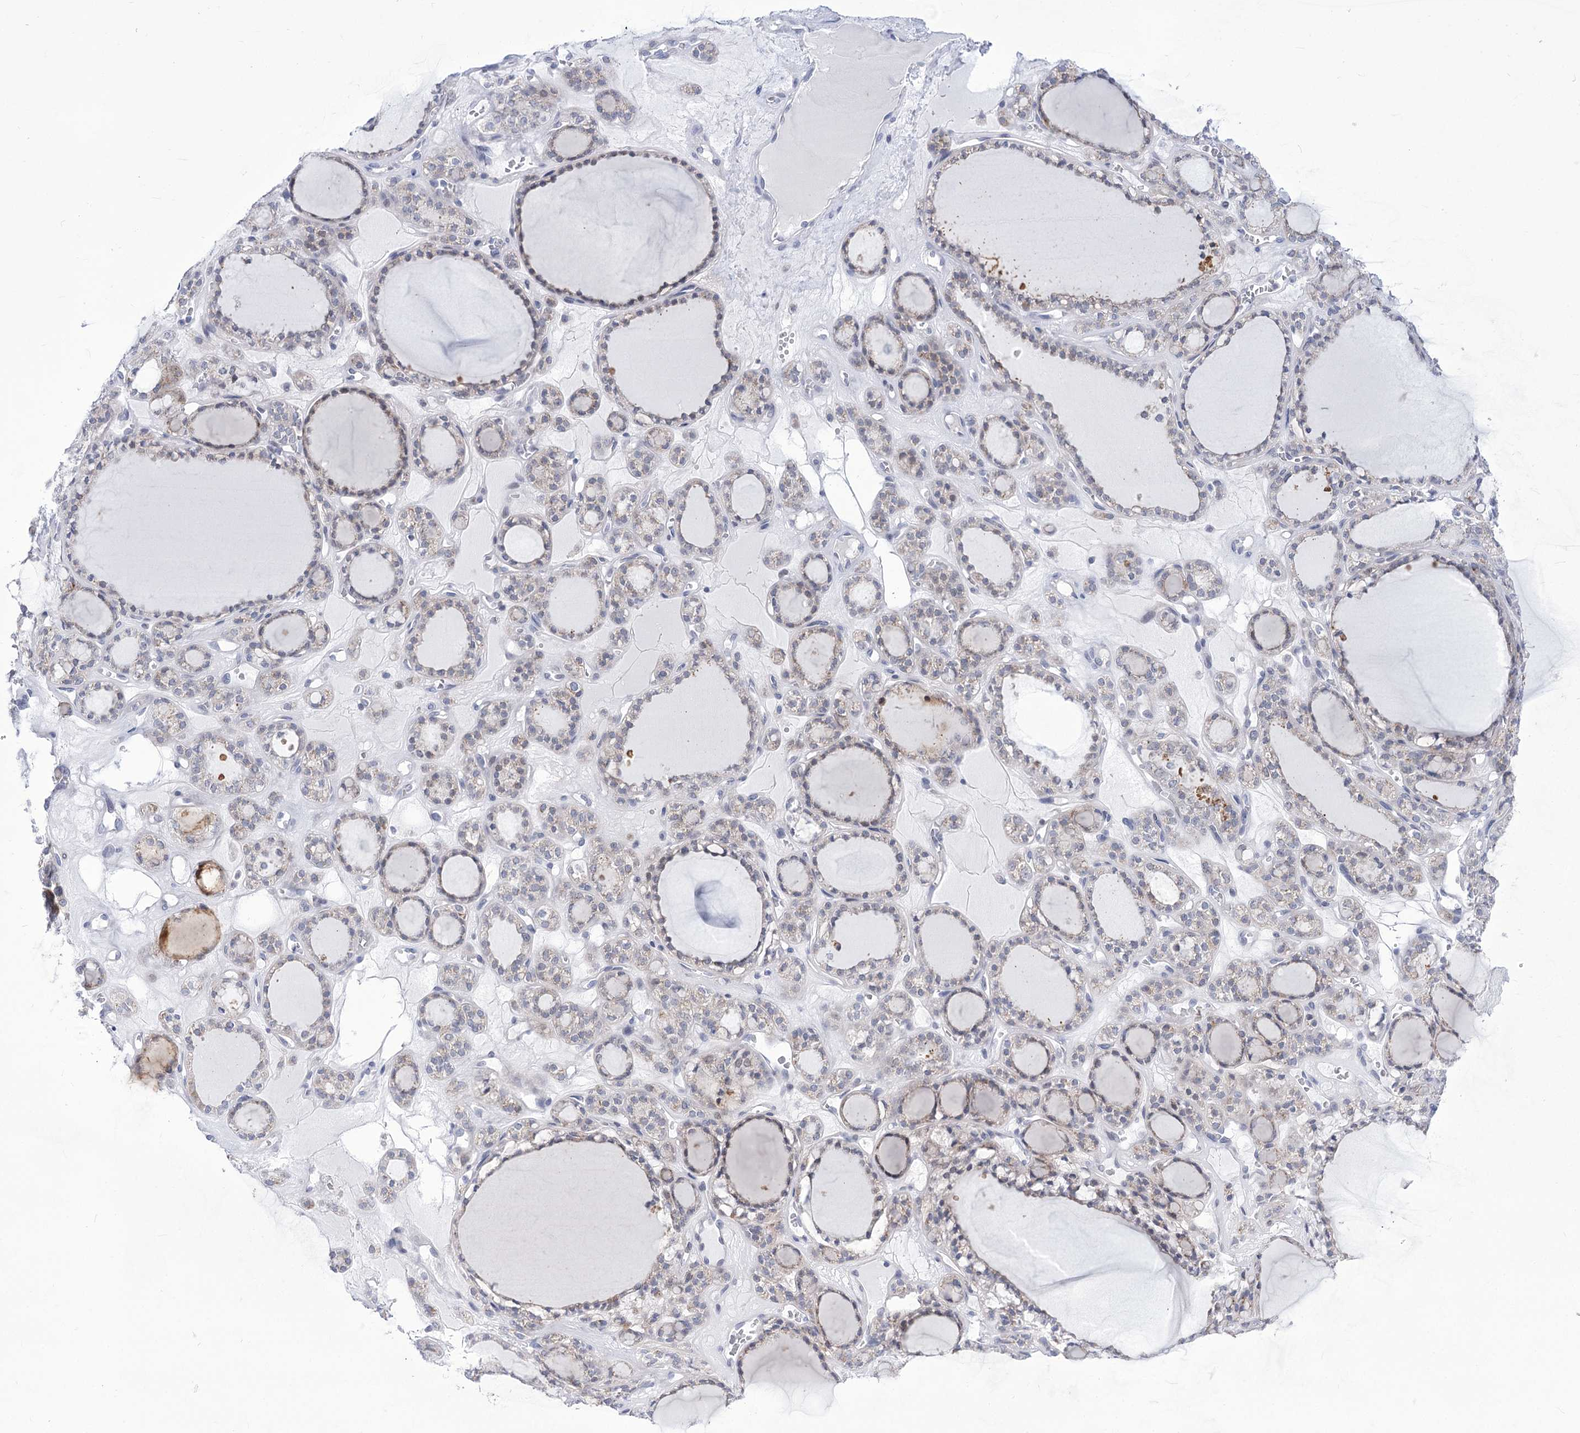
{"staining": {"intensity": "negative", "quantity": "none", "location": "none"}, "tissue": "thyroid gland", "cell_type": "Glandular cells", "image_type": "normal", "snomed": [{"axis": "morphology", "description": "Normal tissue, NOS"}, {"axis": "topography", "description": "Thyroid gland"}], "caption": "An IHC photomicrograph of unremarkable thyroid gland is shown. There is no staining in glandular cells of thyroid gland. The staining was performed using DAB (3,3'-diaminobenzidine) to visualize the protein expression in brown, while the nuclei were stained in blue with hematoxylin (Magnification: 20x).", "gene": "BEND7", "patient": {"sex": "female", "age": 28}}